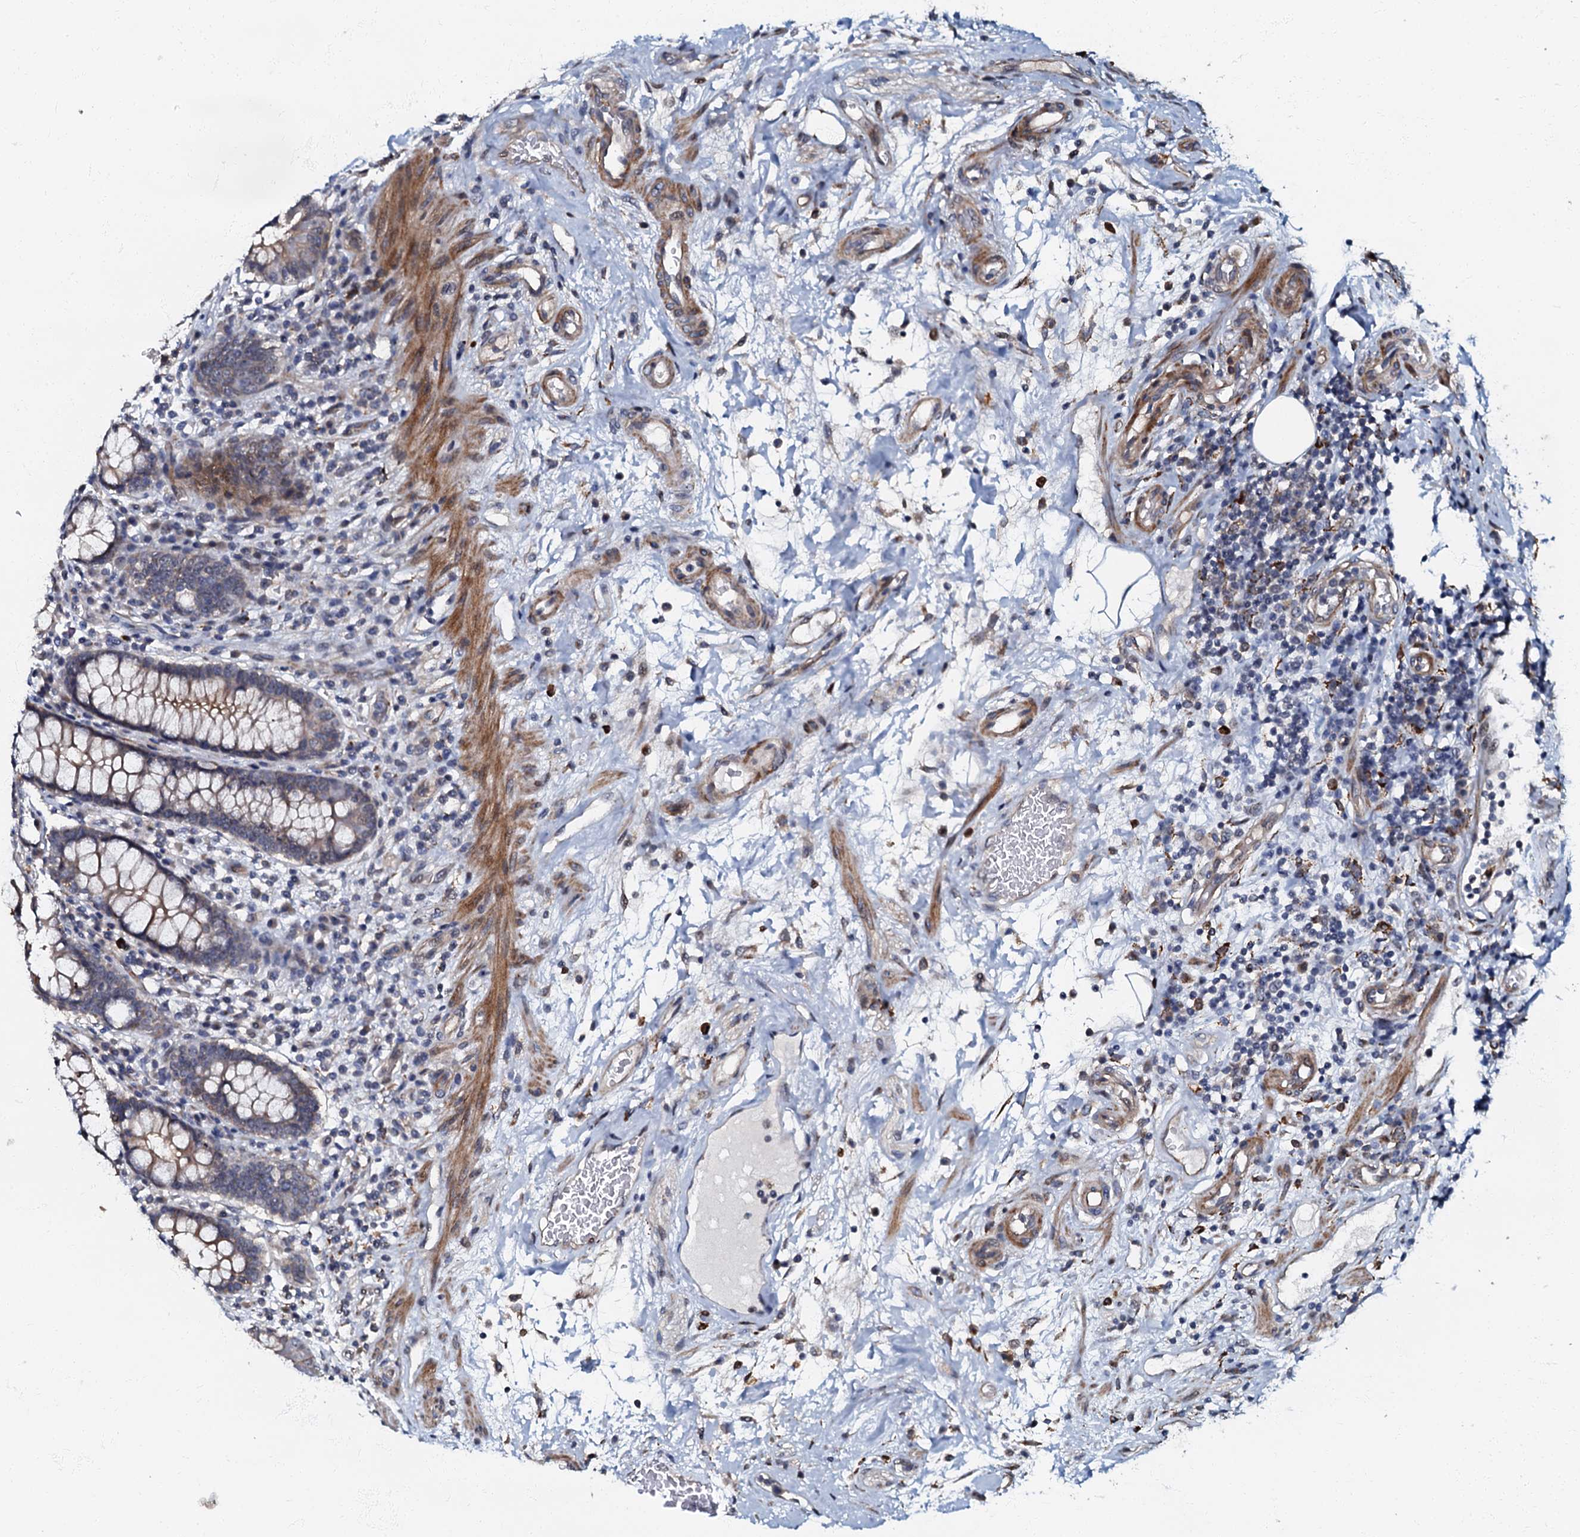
{"staining": {"intensity": "moderate", "quantity": ">75%", "location": "cytoplasmic/membranous,nuclear"}, "tissue": "colon", "cell_type": "Endothelial cells", "image_type": "normal", "snomed": [{"axis": "morphology", "description": "Normal tissue, NOS"}, {"axis": "topography", "description": "Colon"}], "caption": "DAB immunohistochemical staining of normal human colon shows moderate cytoplasmic/membranous,nuclear protein expression in about >75% of endothelial cells. (brown staining indicates protein expression, while blue staining denotes nuclei).", "gene": "OLAH", "patient": {"sex": "female", "age": 79}}